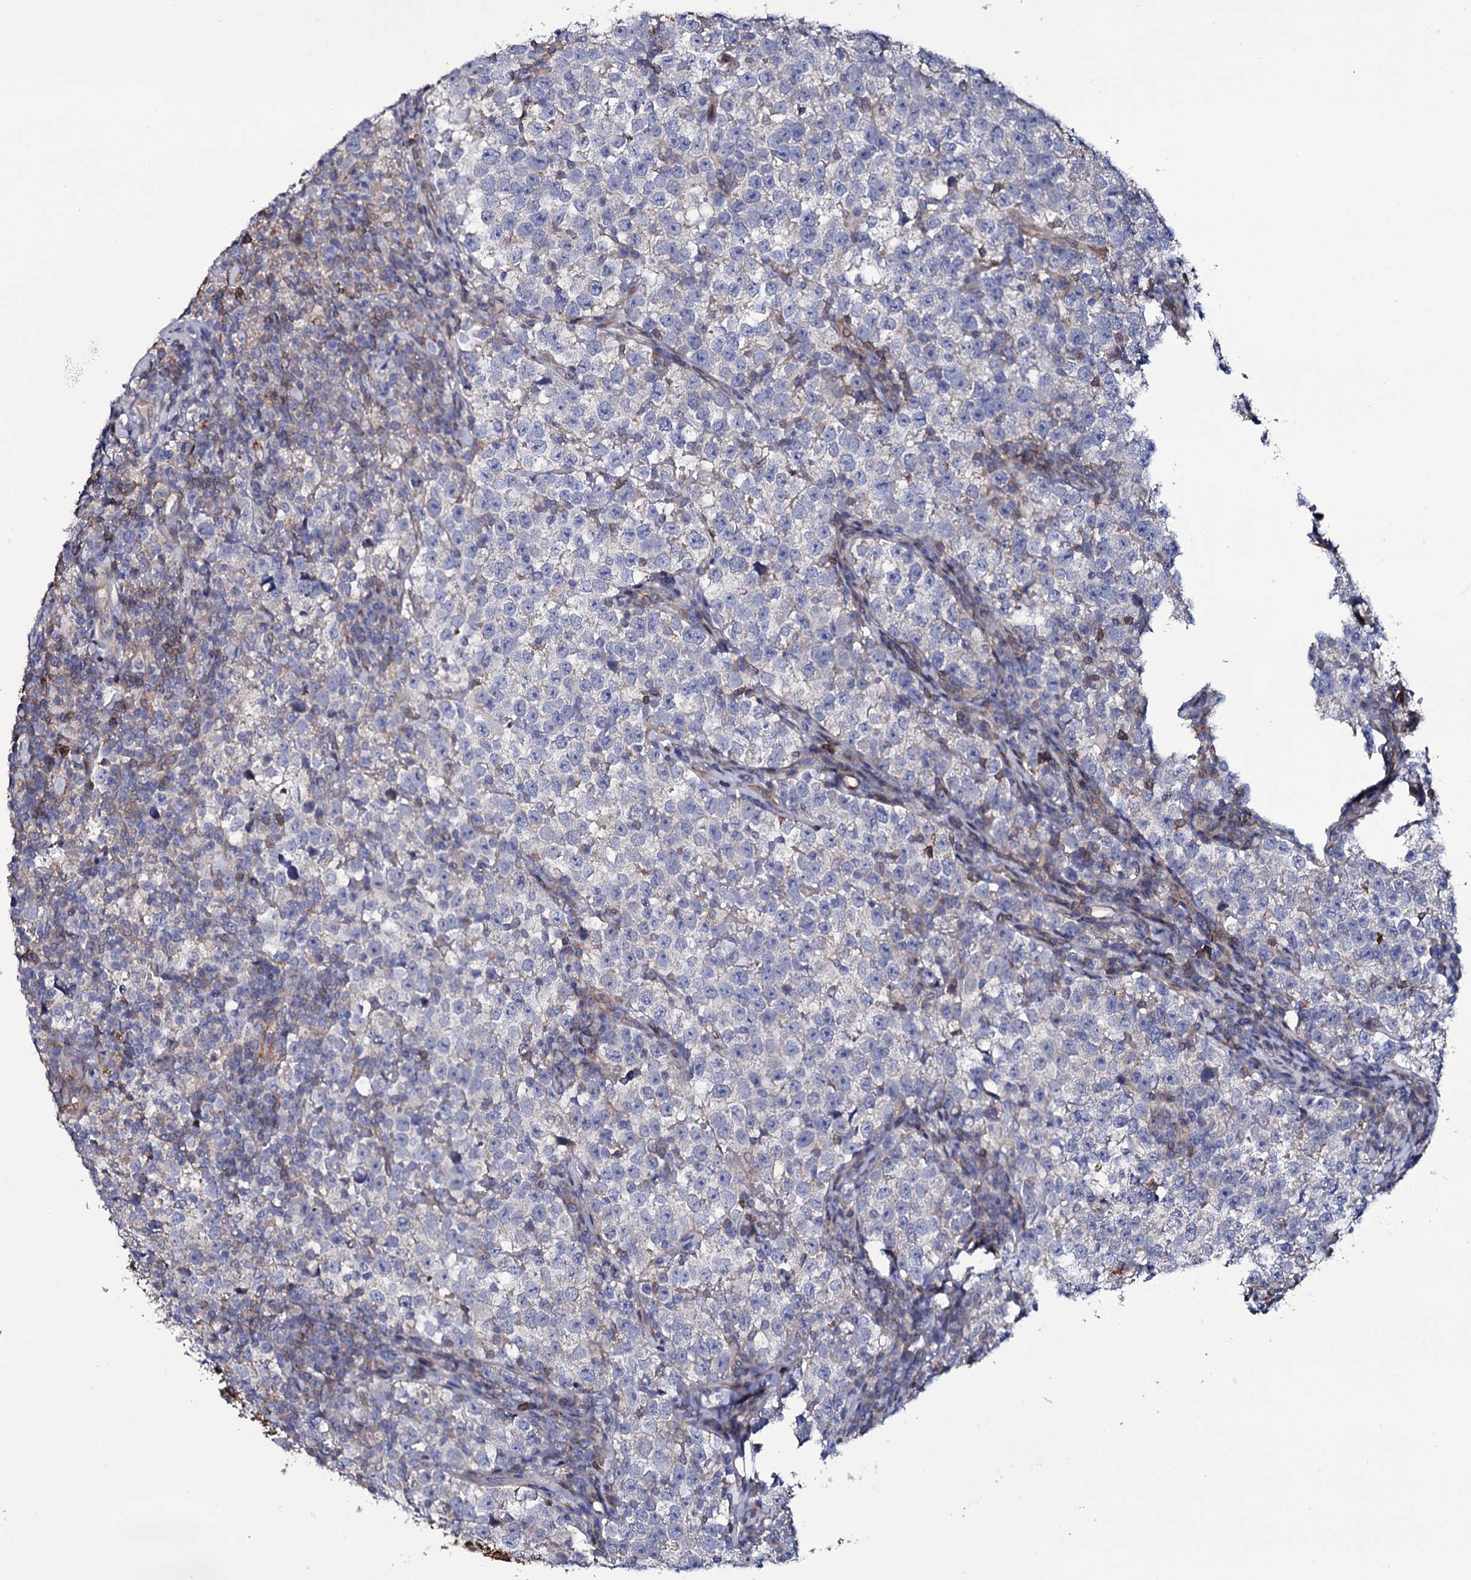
{"staining": {"intensity": "negative", "quantity": "none", "location": "none"}, "tissue": "testis cancer", "cell_type": "Tumor cells", "image_type": "cancer", "snomed": [{"axis": "morphology", "description": "Normal tissue, NOS"}, {"axis": "morphology", "description": "Seminoma, NOS"}, {"axis": "topography", "description": "Testis"}], "caption": "Testis seminoma was stained to show a protein in brown. There is no significant positivity in tumor cells.", "gene": "TTC23", "patient": {"sex": "male", "age": 43}}